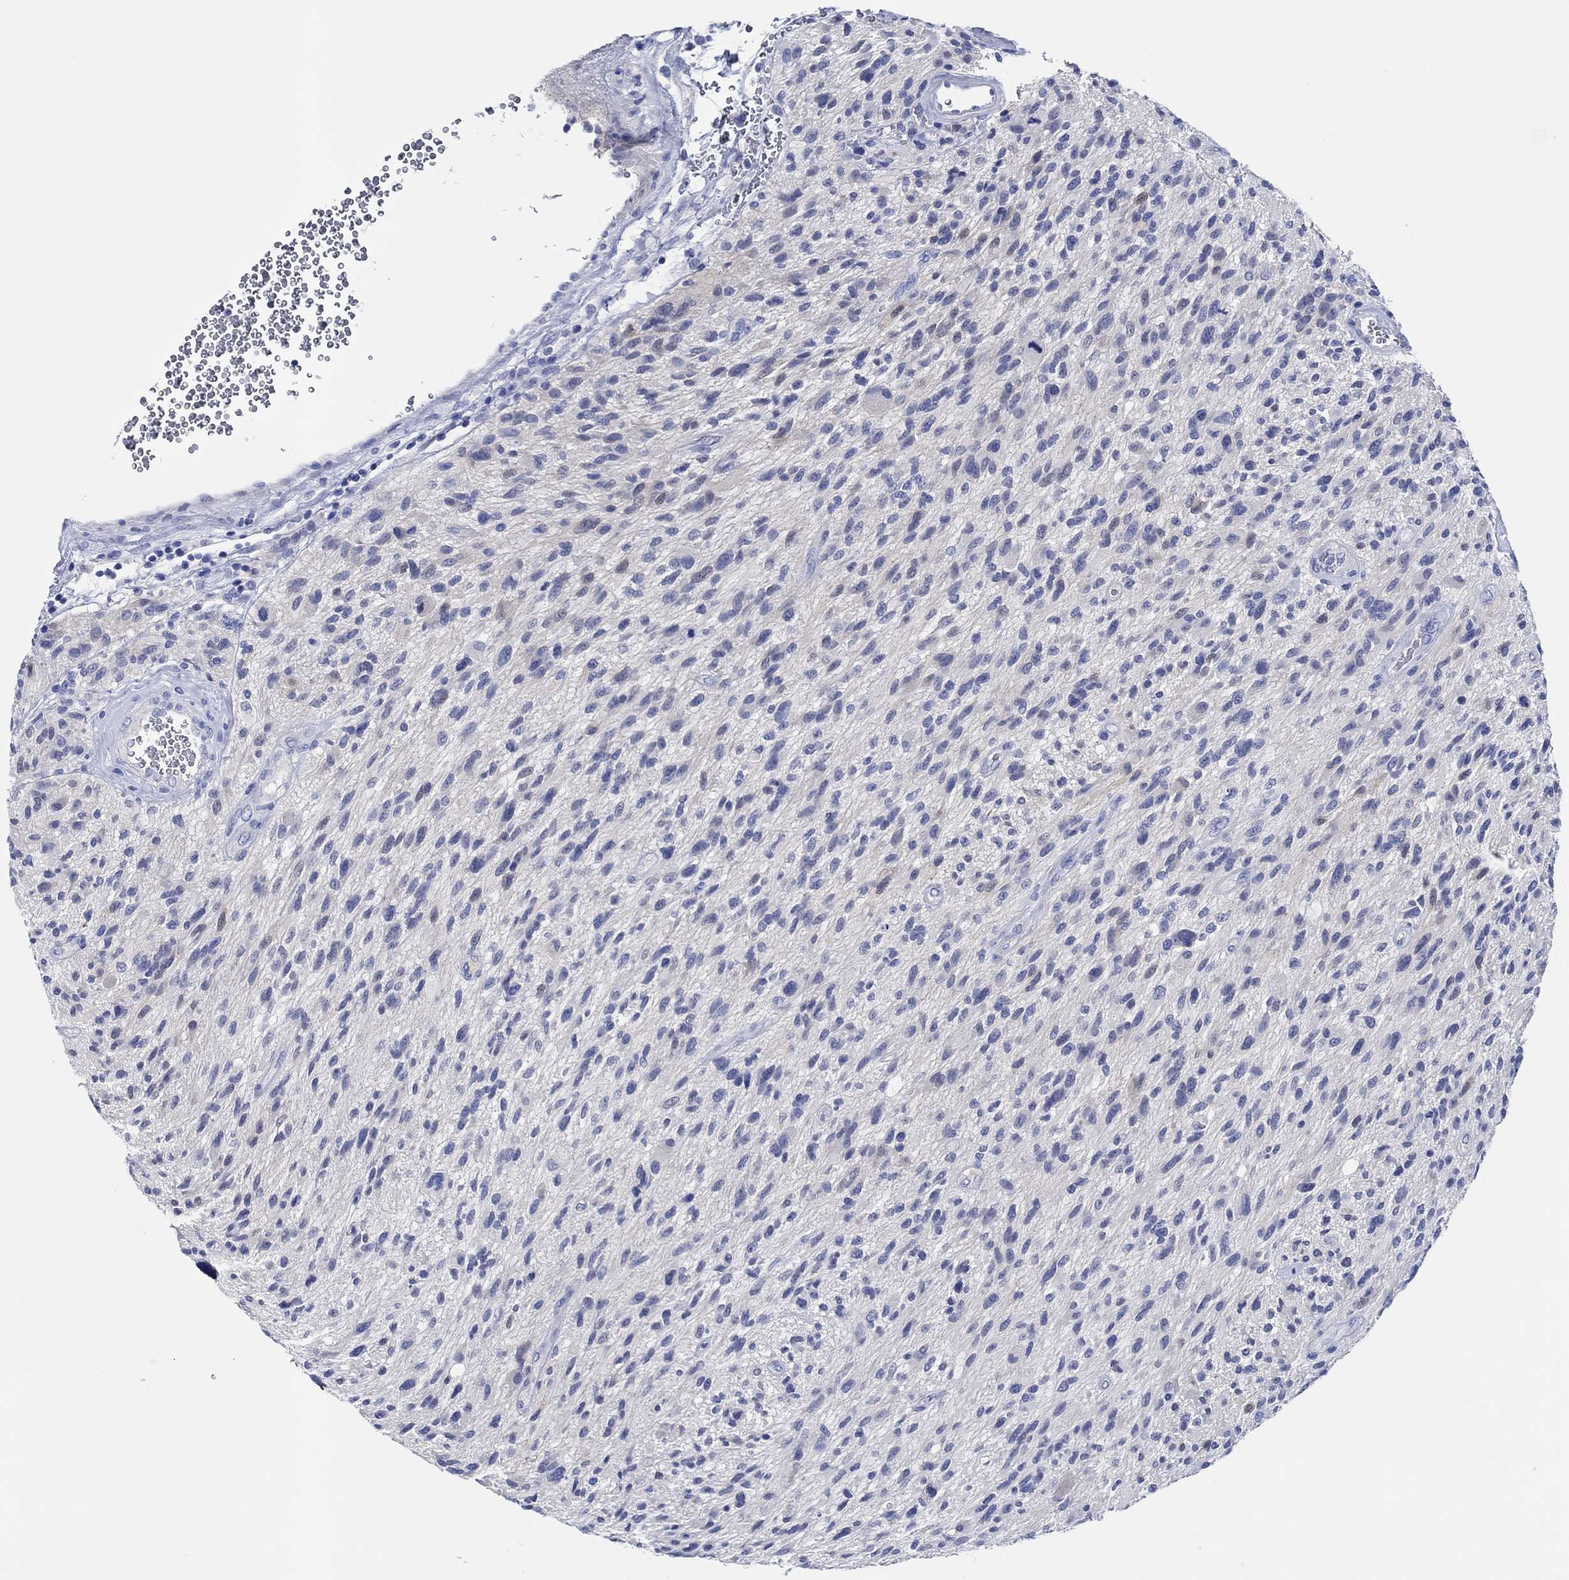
{"staining": {"intensity": "negative", "quantity": "none", "location": "none"}, "tissue": "glioma", "cell_type": "Tumor cells", "image_type": "cancer", "snomed": [{"axis": "morphology", "description": "Glioma, malignant, High grade"}, {"axis": "topography", "description": "Brain"}], "caption": "This is a histopathology image of IHC staining of malignant high-grade glioma, which shows no expression in tumor cells.", "gene": "CPNE6", "patient": {"sex": "male", "age": 47}}